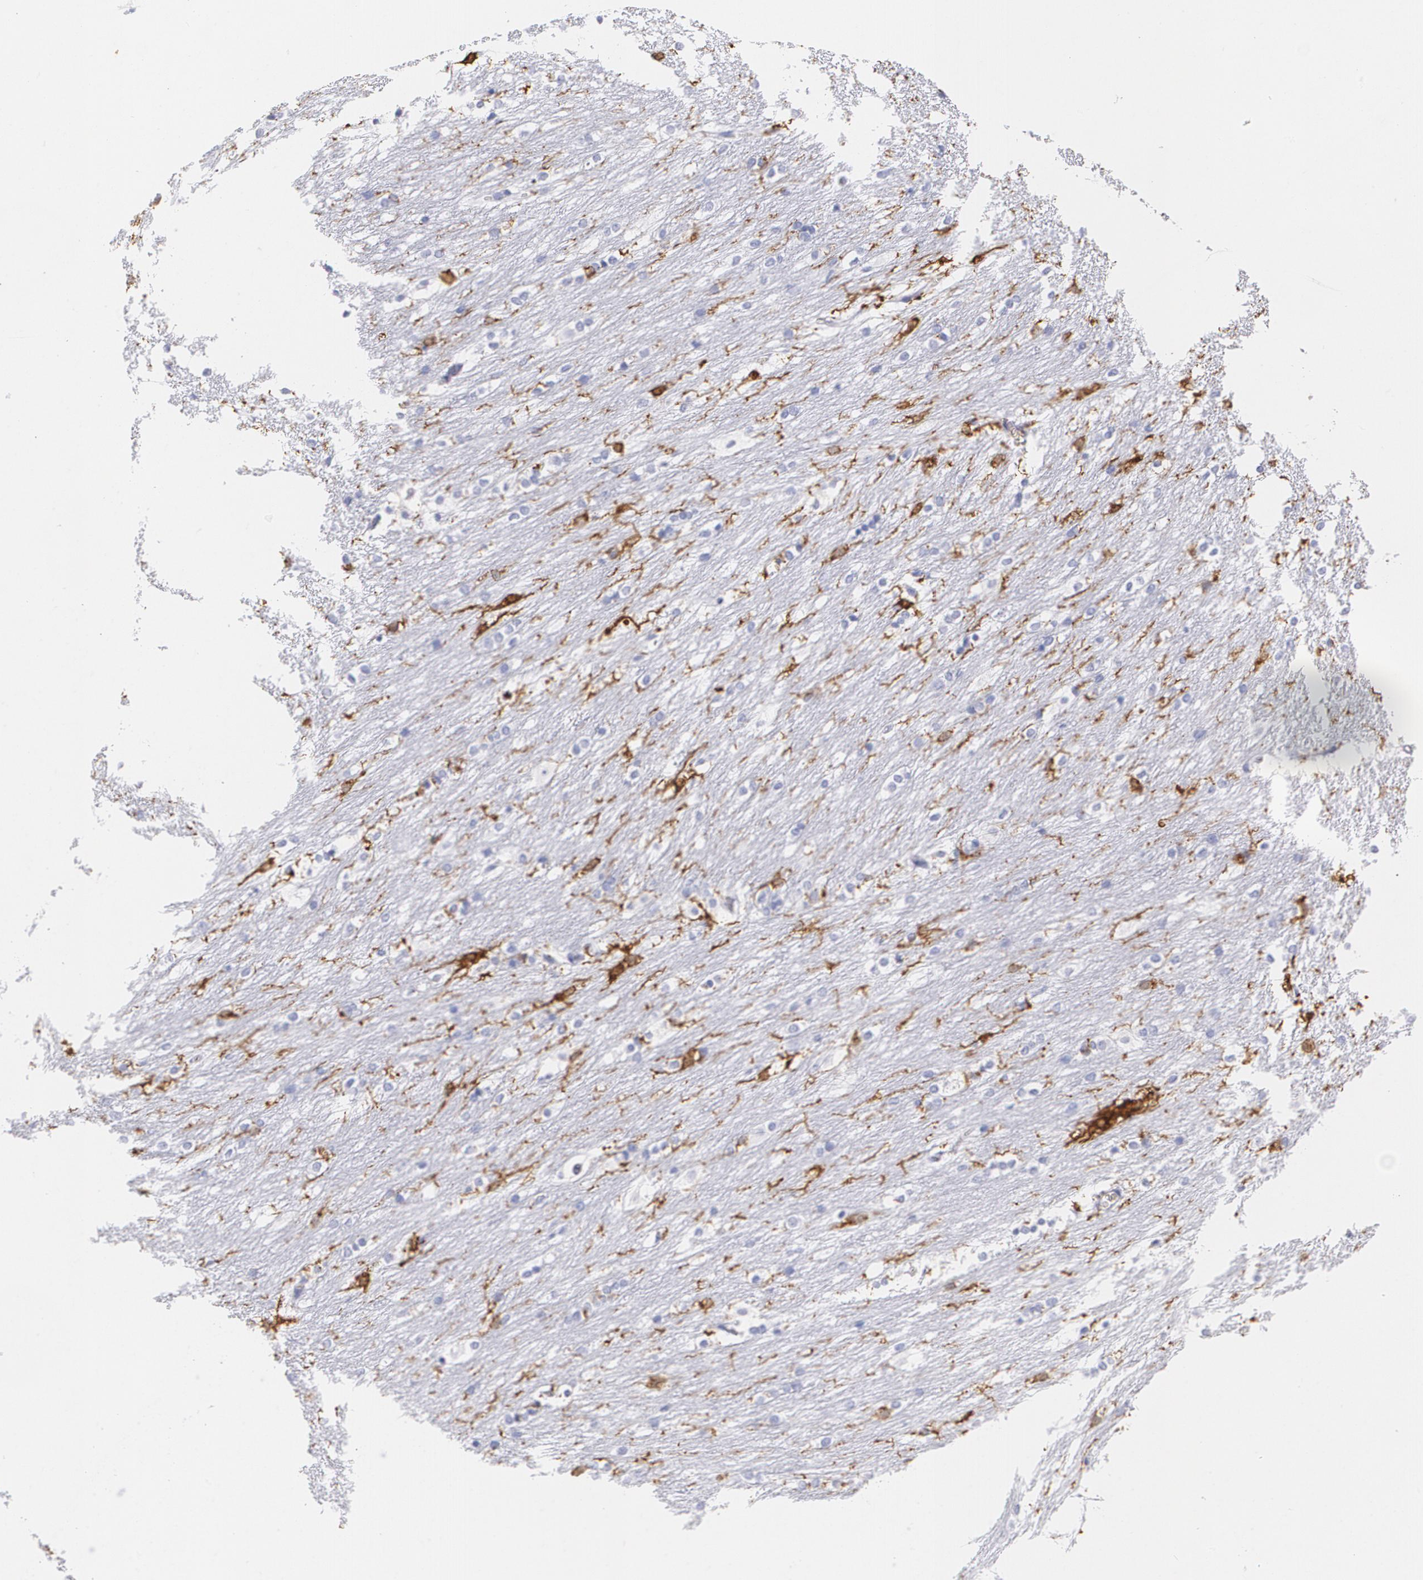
{"staining": {"intensity": "strong", "quantity": "<25%", "location": "cytoplasmic/membranous"}, "tissue": "caudate", "cell_type": "Glial cells", "image_type": "normal", "snomed": [{"axis": "morphology", "description": "Normal tissue, NOS"}, {"axis": "topography", "description": "Lateral ventricle wall"}], "caption": "The micrograph demonstrates immunohistochemical staining of unremarkable caudate. There is strong cytoplasmic/membranous expression is present in about <25% of glial cells. The protein is shown in brown color, while the nuclei are stained blue.", "gene": "HLA", "patient": {"sex": "female", "age": 19}}